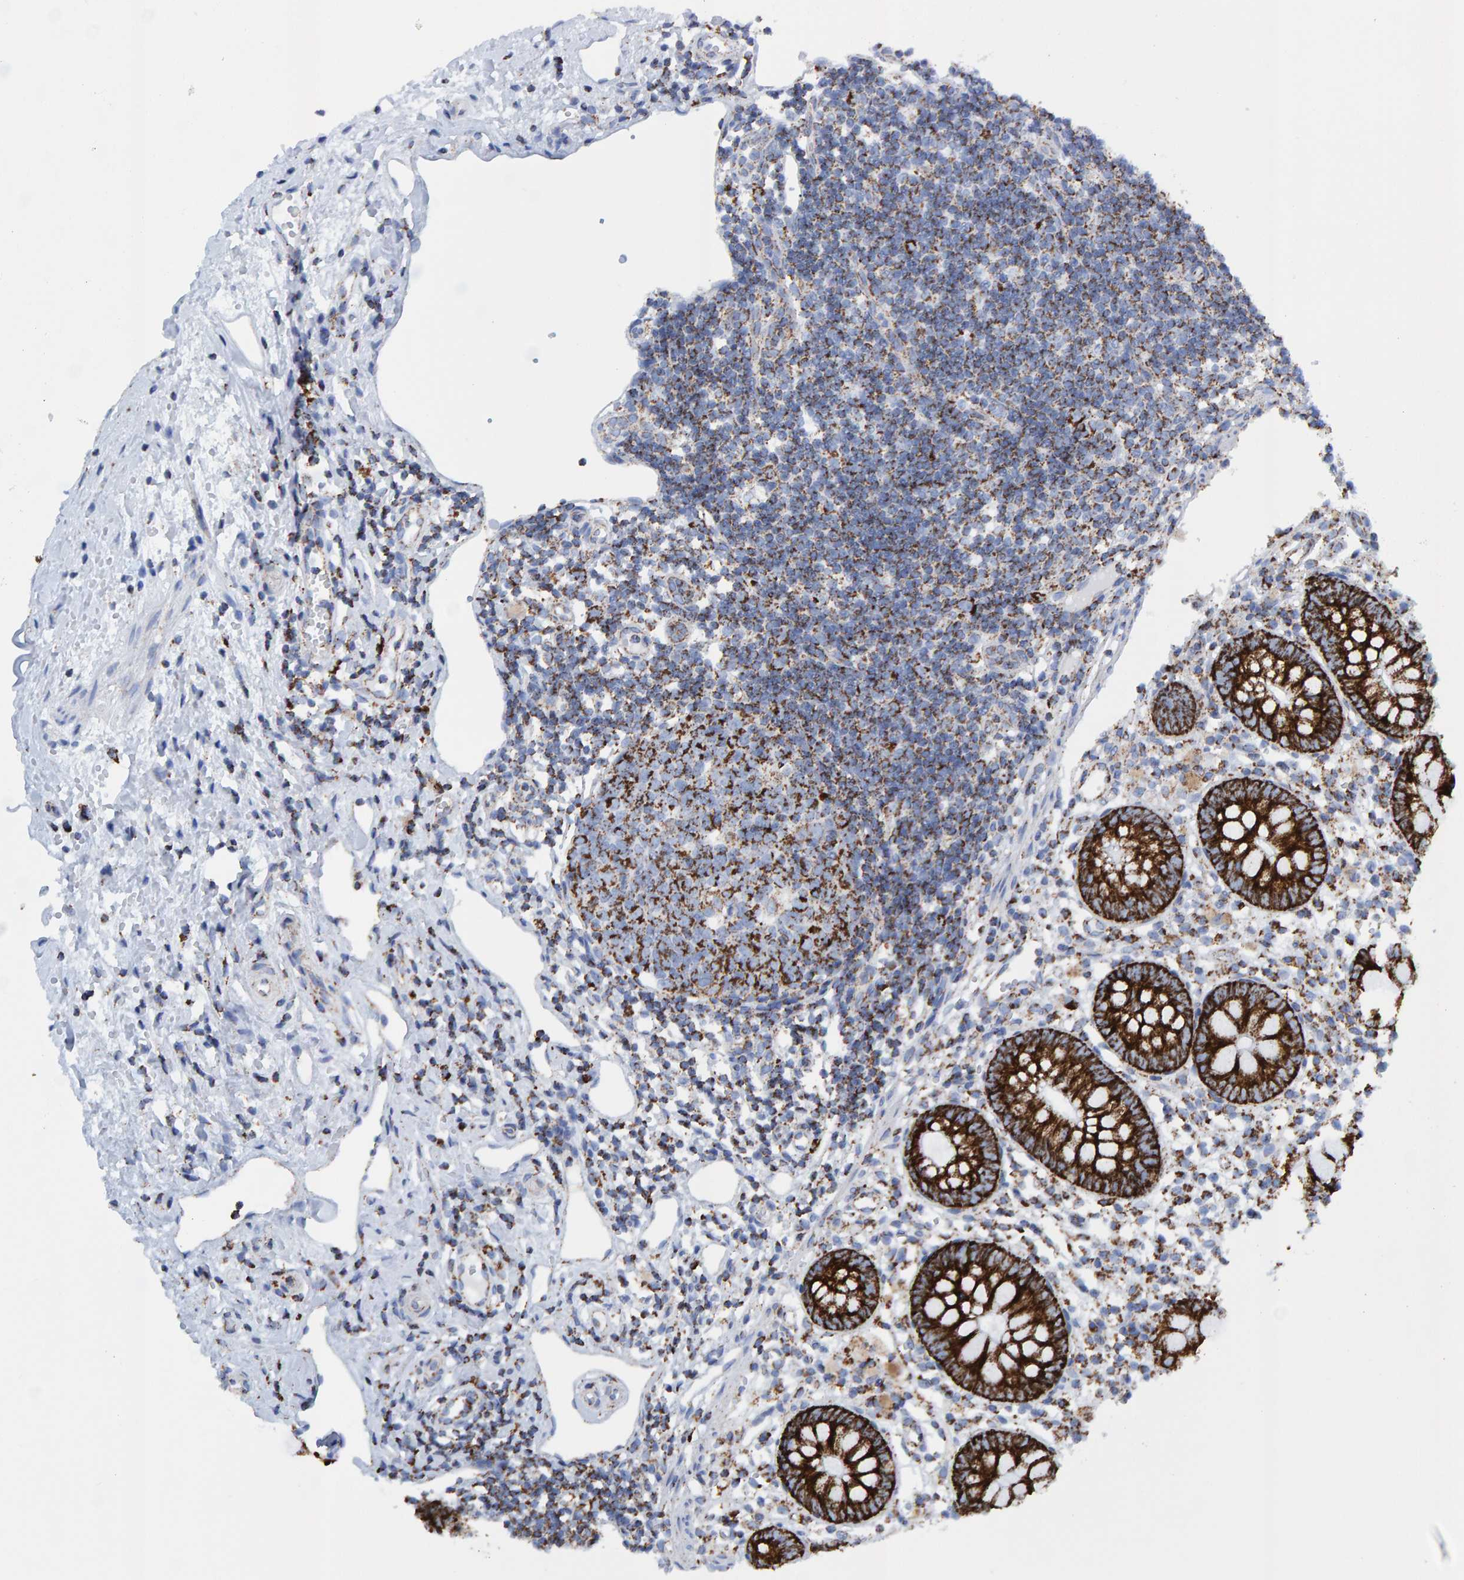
{"staining": {"intensity": "strong", "quantity": ">75%", "location": "cytoplasmic/membranous"}, "tissue": "appendix", "cell_type": "Glandular cells", "image_type": "normal", "snomed": [{"axis": "morphology", "description": "Normal tissue, NOS"}, {"axis": "topography", "description": "Appendix"}], "caption": "IHC image of normal appendix stained for a protein (brown), which demonstrates high levels of strong cytoplasmic/membranous staining in about >75% of glandular cells.", "gene": "ENSG00000262660", "patient": {"sex": "female", "age": 20}}